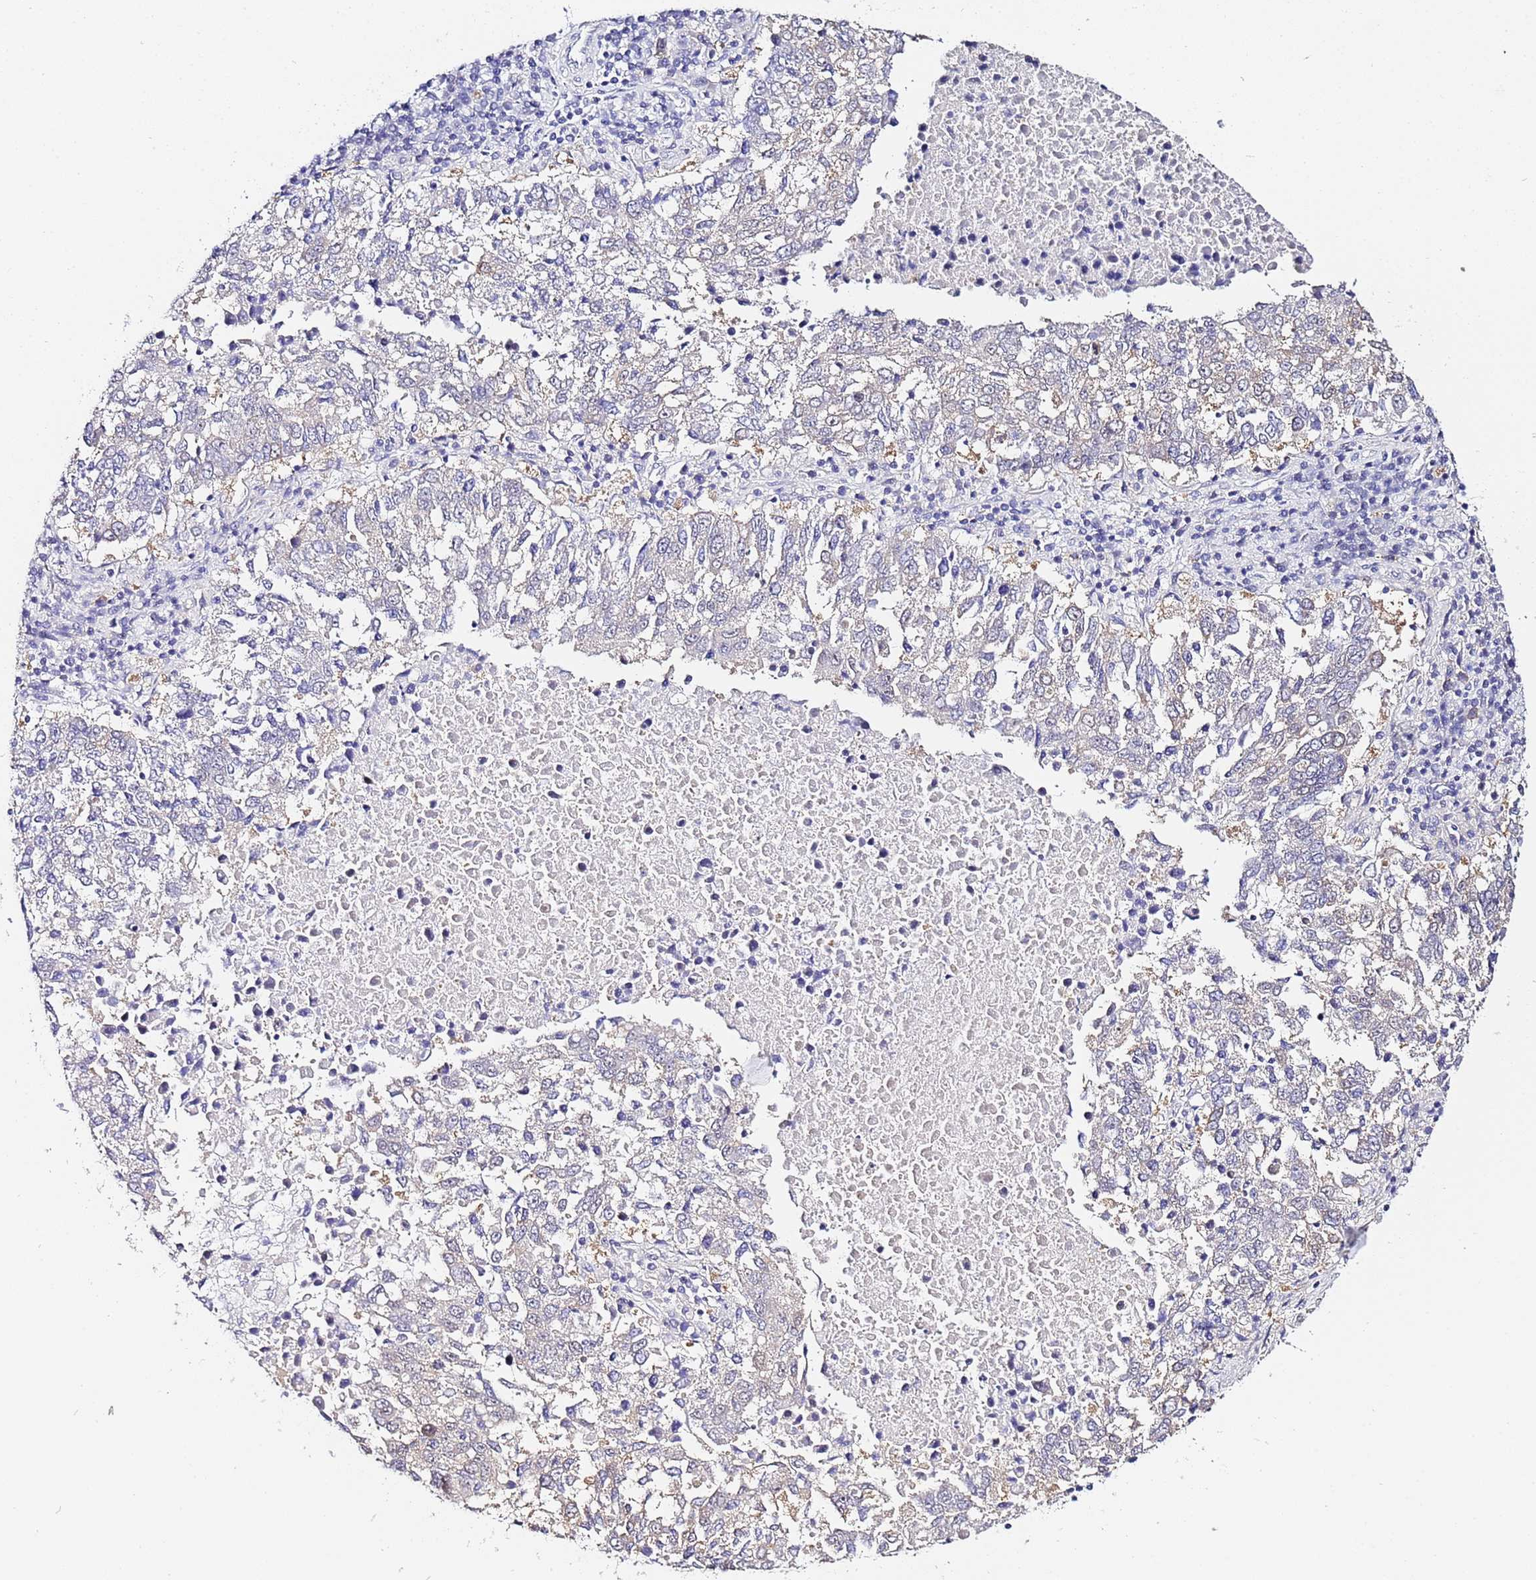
{"staining": {"intensity": "negative", "quantity": "none", "location": "none"}, "tissue": "lung cancer", "cell_type": "Tumor cells", "image_type": "cancer", "snomed": [{"axis": "morphology", "description": "Squamous cell carcinoma, NOS"}, {"axis": "topography", "description": "Lung"}], "caption": "Lung cancer was stained to show a protein in brown. There is no significant positivity in tumor cells.", "gene": "ACTL6B", "patient": {"sex": "male", "age": 73}}